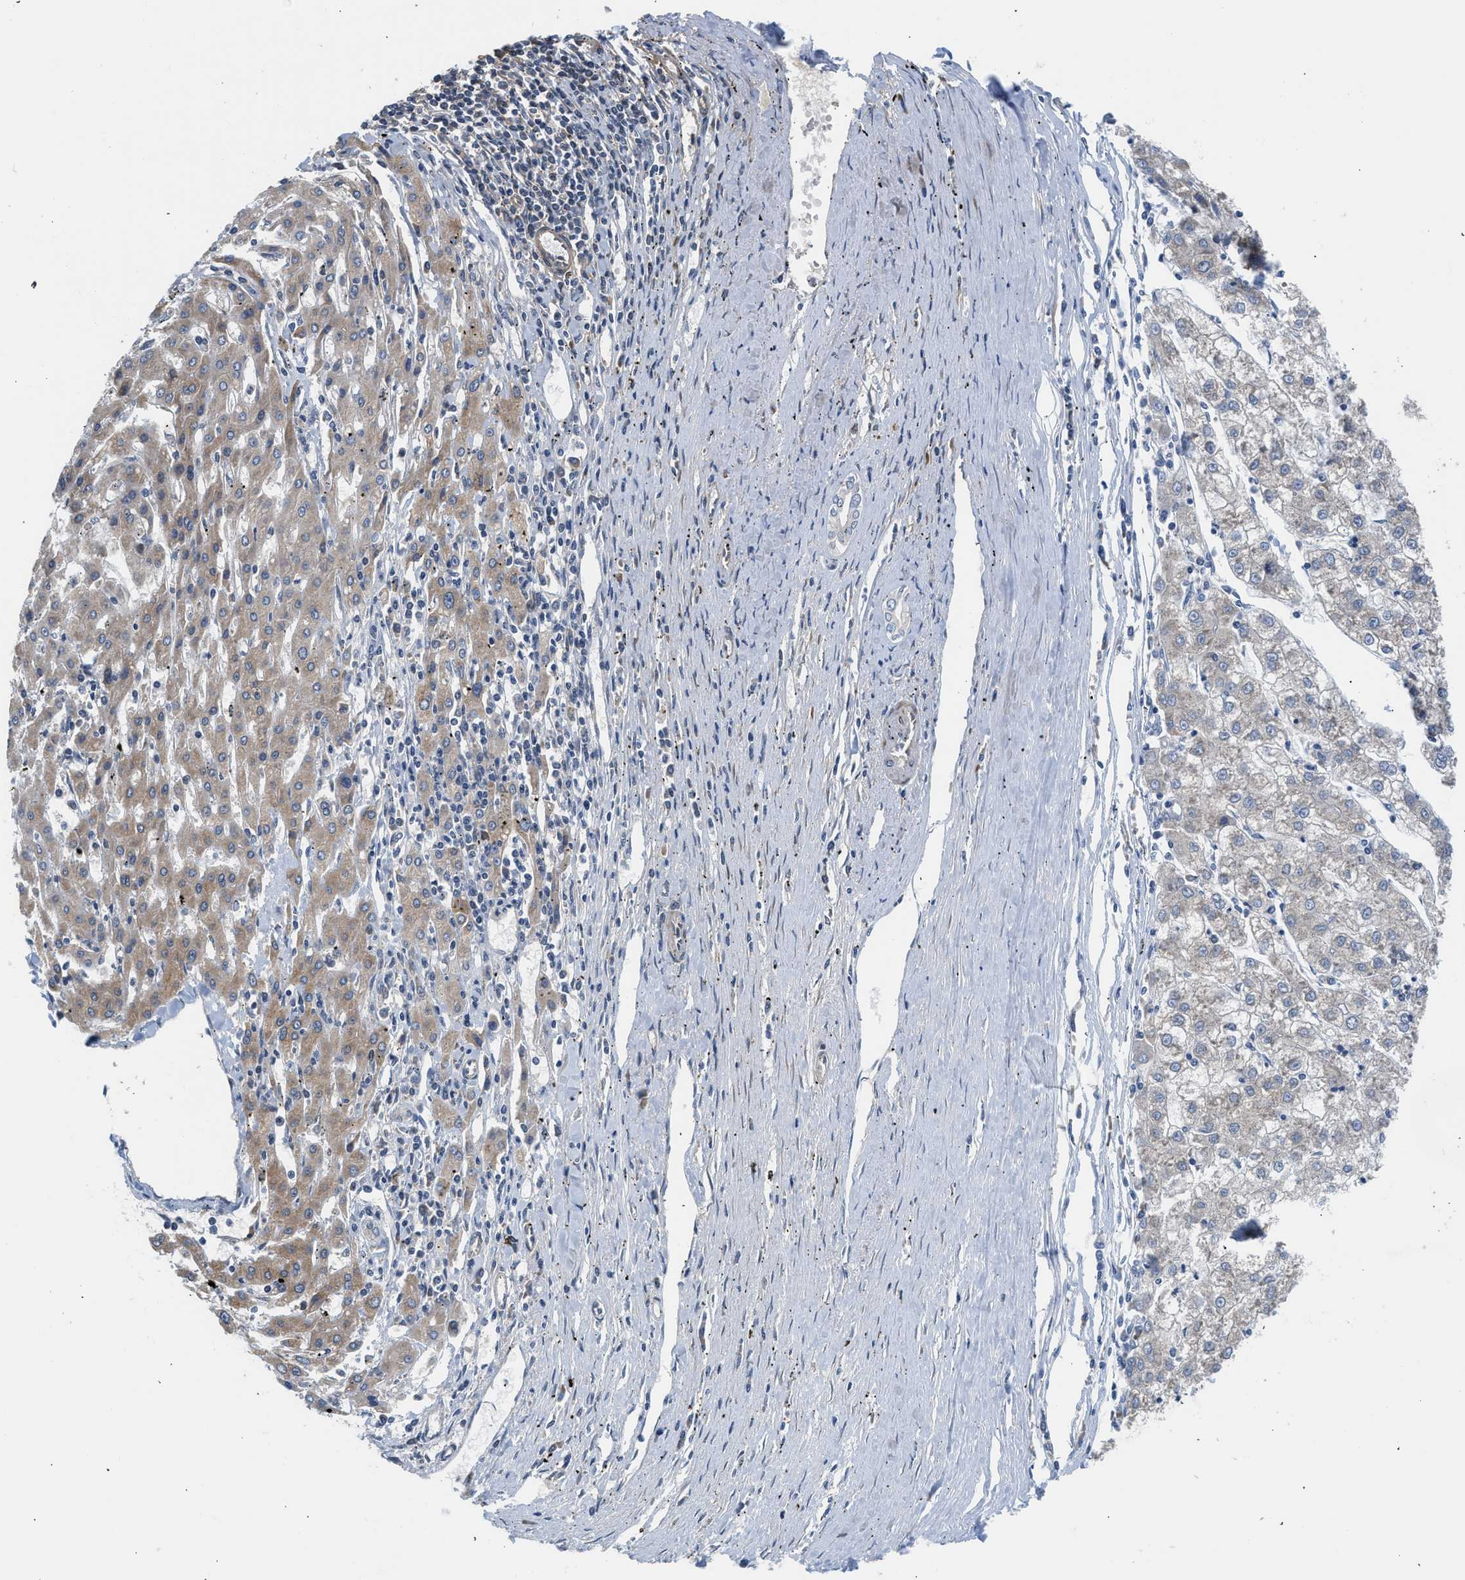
{"staining": {"intensity": "moderate", "quantity": "25%-75%", "location": "cytoplasmic/membranous"}, "tissue": "liver cancer", "cell_type": "Tumor cells", "image_type": "cancer", "snomed": [{"axis": "morphology", "description": "Carcinoma, Hepatocellular, NOS"}, {"axis": "topography", "description": "Liver"}], "caption": "DAB immunohistochemical staining of human liver cancer (hepatocellular carcinoma) demonstrates moderate cytoplasmic/membranous protein expression in approximately 25%-75% of tumor cells. (brown staining indicates protein expression, while blue staining denotes nuclei).", "gene": "POLG2", "patient": {"sex": "male", "age": 72}}